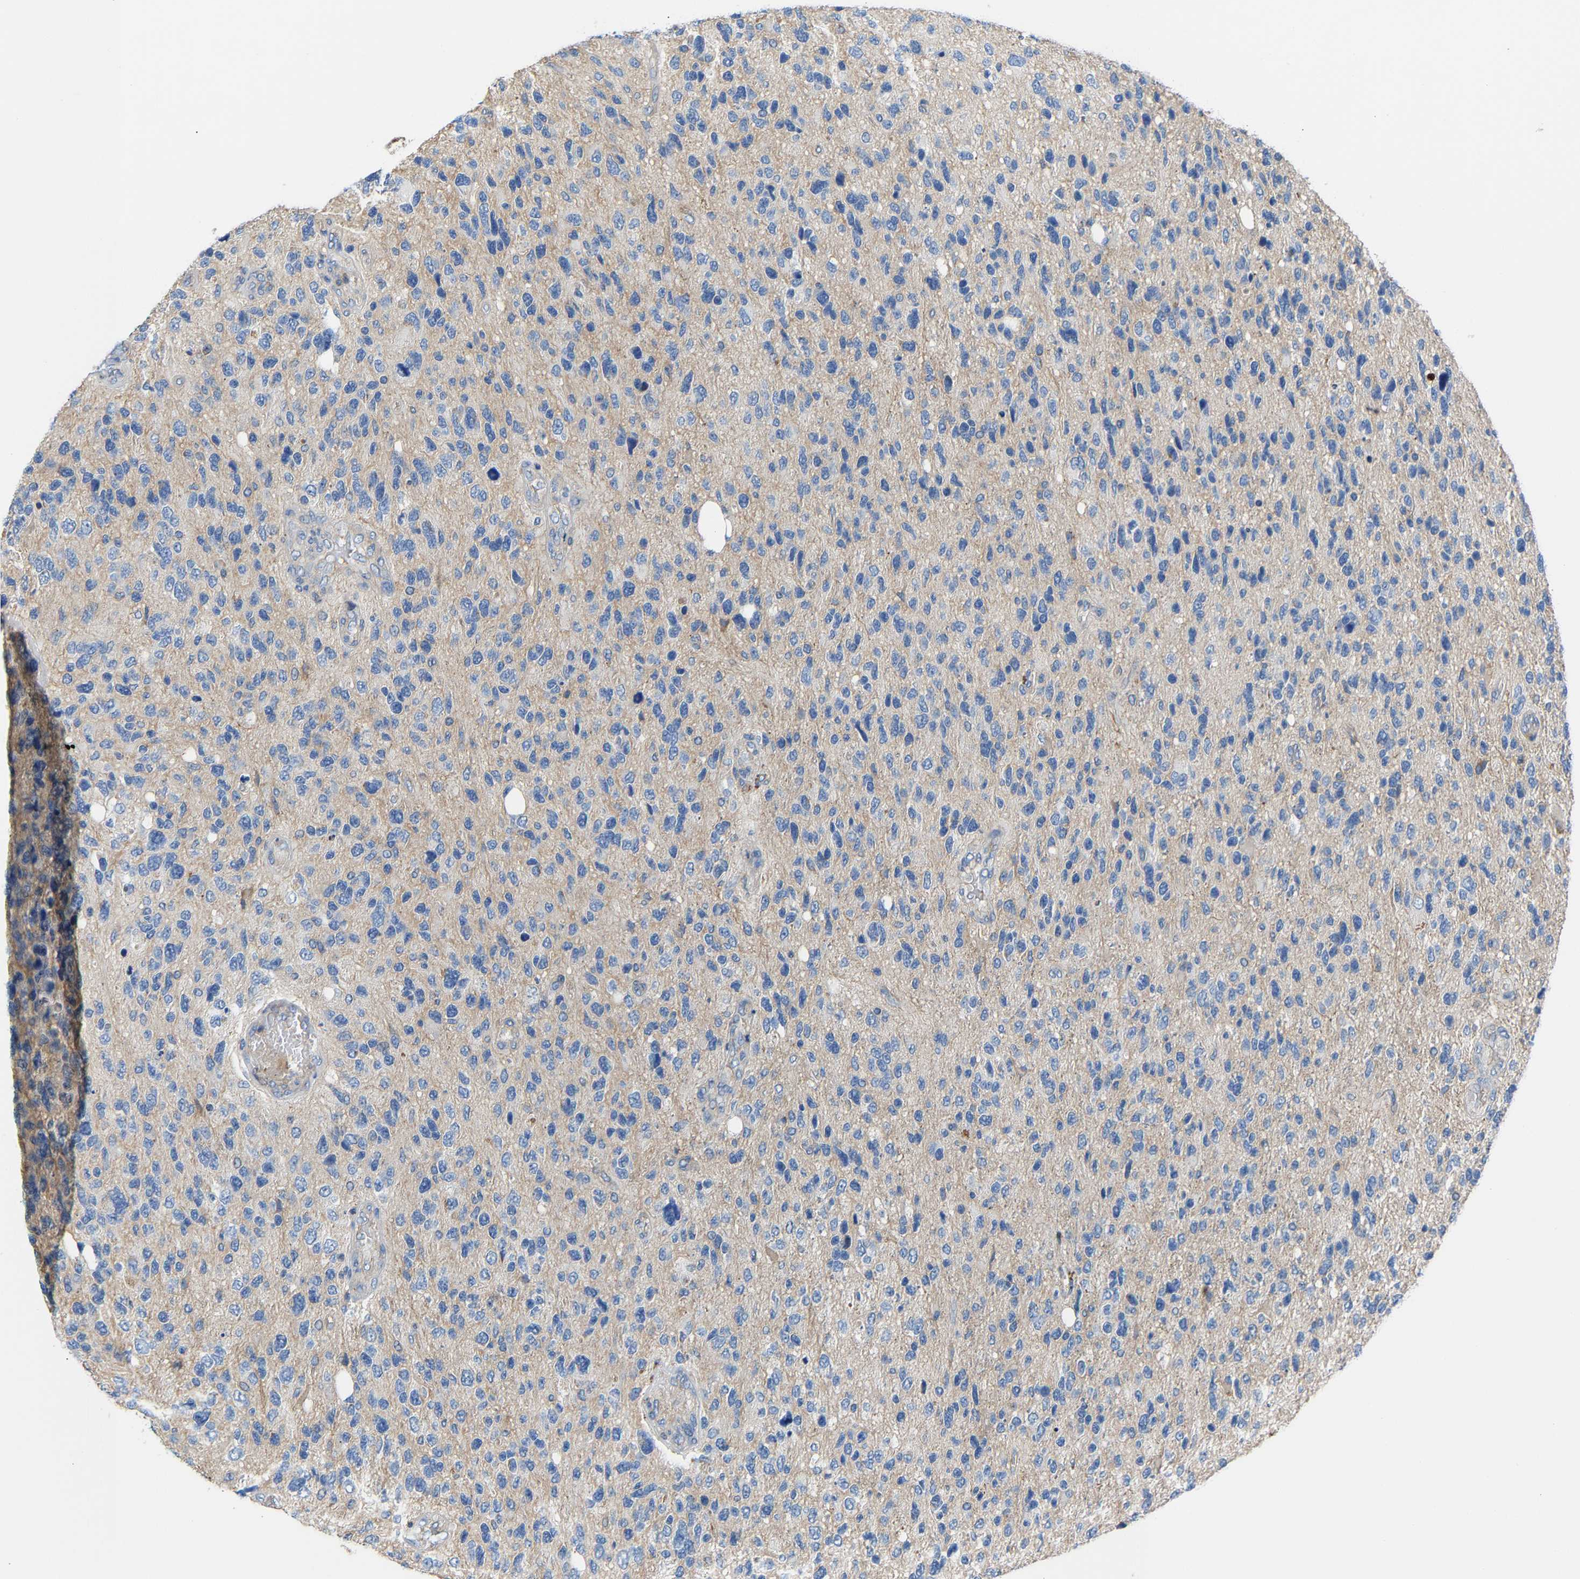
{"staining": {"intensity": "negative", "quantity": "none", "location": "none"}, "tissue": "glioma", "cell_type": "Tumor cells", "image_type": "cancer", "snomed": [{"axis": "morphology", "description": "Glioma, malignant, High grade"}, {"axis": "topography", "description": "Brain"}], "caption": "Protein analysis of malignant glioma (high-grade) reveals no significant positivity in tumor cells.", "gene": "CCDC171", "patient": {"sex": "female", "age": 58}}